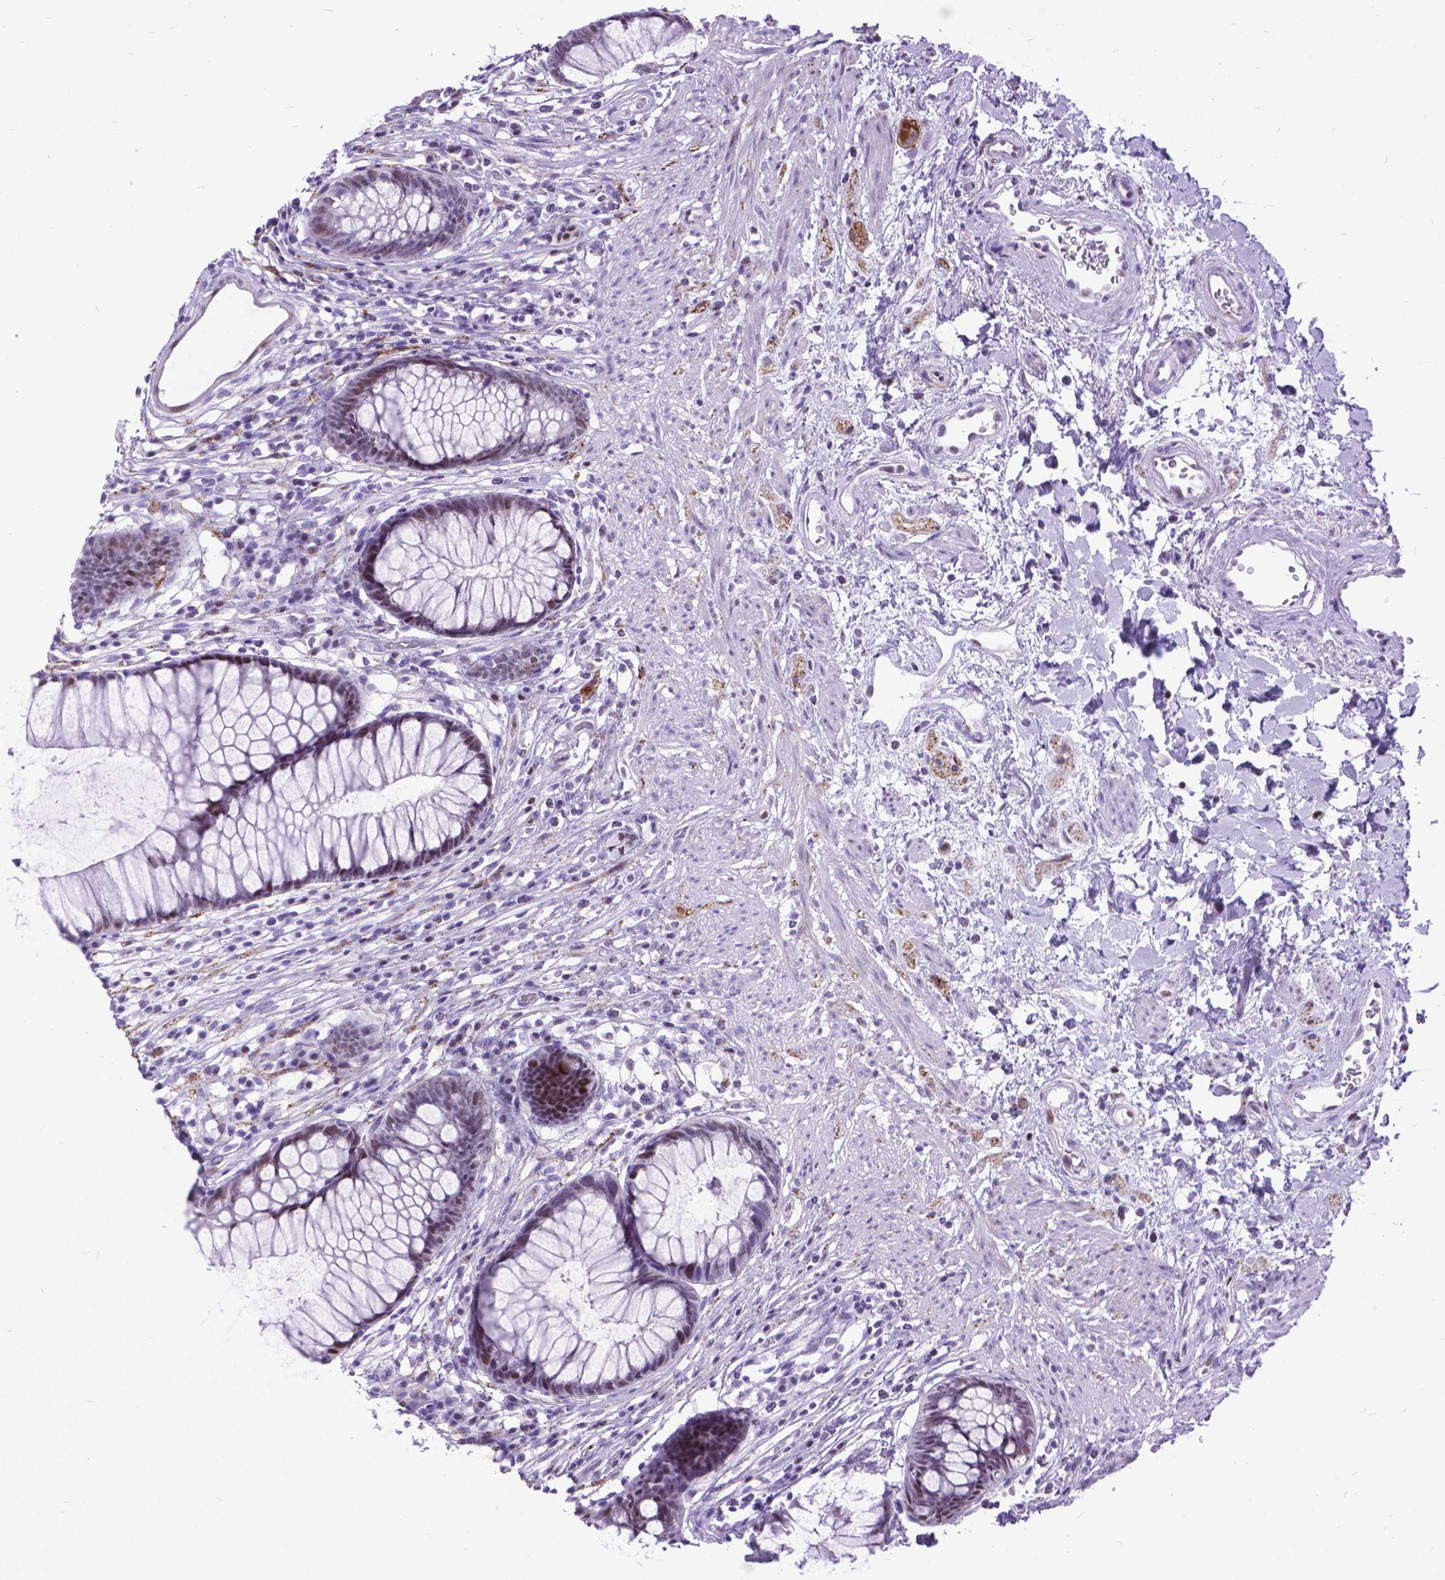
{"staining": {"intensity": "moderate", "quantity": "<25%", "location": "nuclear"}, "tissue": "rectum", "cell_type": "Glandular cells", "image_type": "normal", "snomed": [{"axis": "morphology", "description": "Normal tissue, NOS"}, {"axis": "topography", "description": "Smooth muscle"}, {"axis": "topography", "description": "Rectum"}], "caption": "The histopathology image shows staining of benign rectum, revealing moderate nuclear protein staining (brown color) within glandular cells.", "gene": "POLE4", "patient": {"sex": "male", "age": 53}}